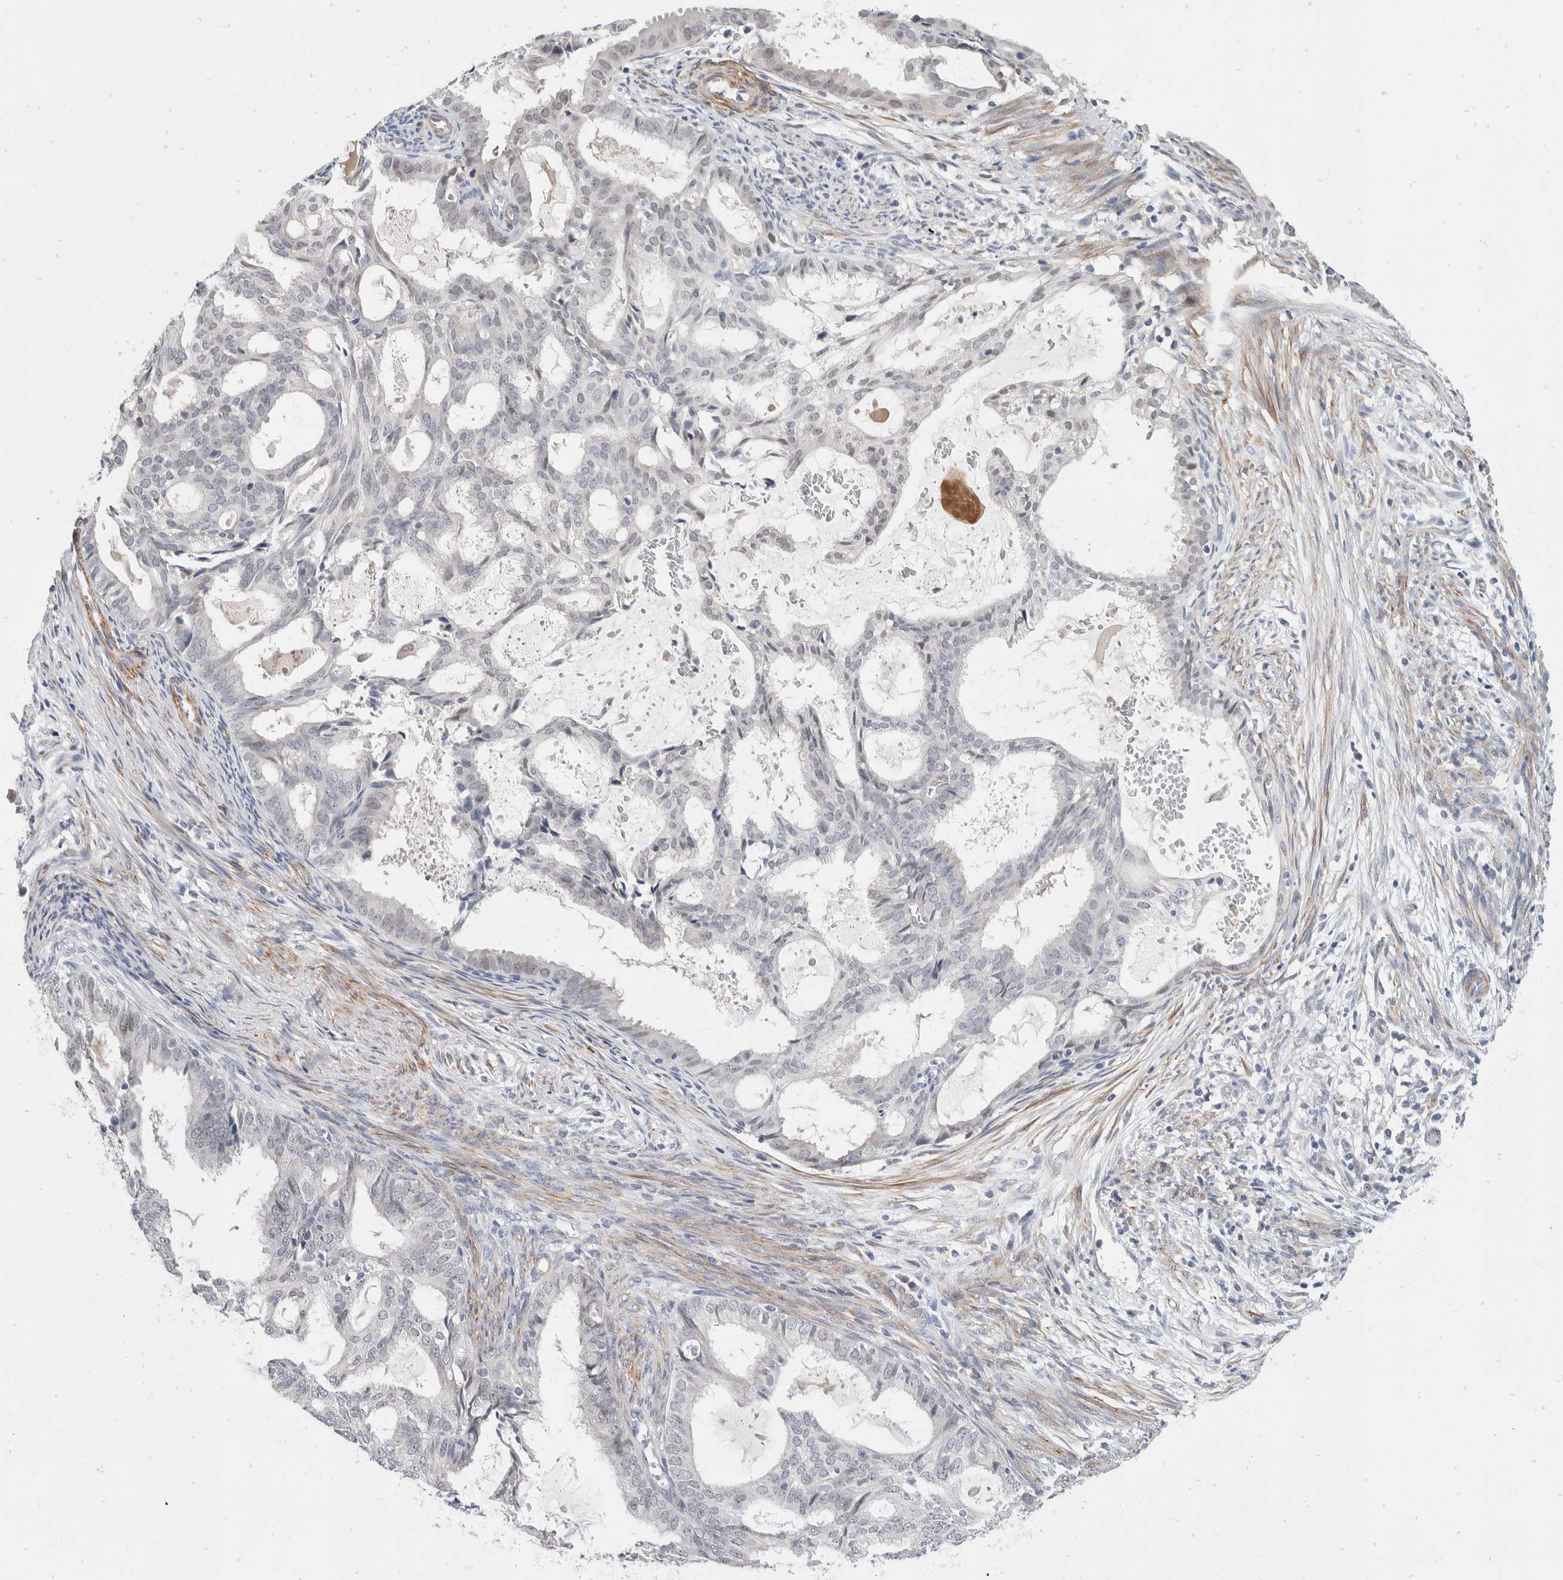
{"staining": {"intensity": "negative", "quantity": "none", "location": "none"}, "tissue": "endometrial cancer", "cell_type": "Tumor cells", "image_type": "cancer", "snomed": [{"axis": "morphology", "description": "Adenocarcinoma, NOS"}, {"axis": "topography", "description": "Endometrium"}], "caption": "IHC histopathology image of human endometrial adenocarcinoma stained for a protein (brown), which reveals no staining in tumor cells.", "gene": "CATSPERD", "patient": {"sex": "female", "age": 58}}